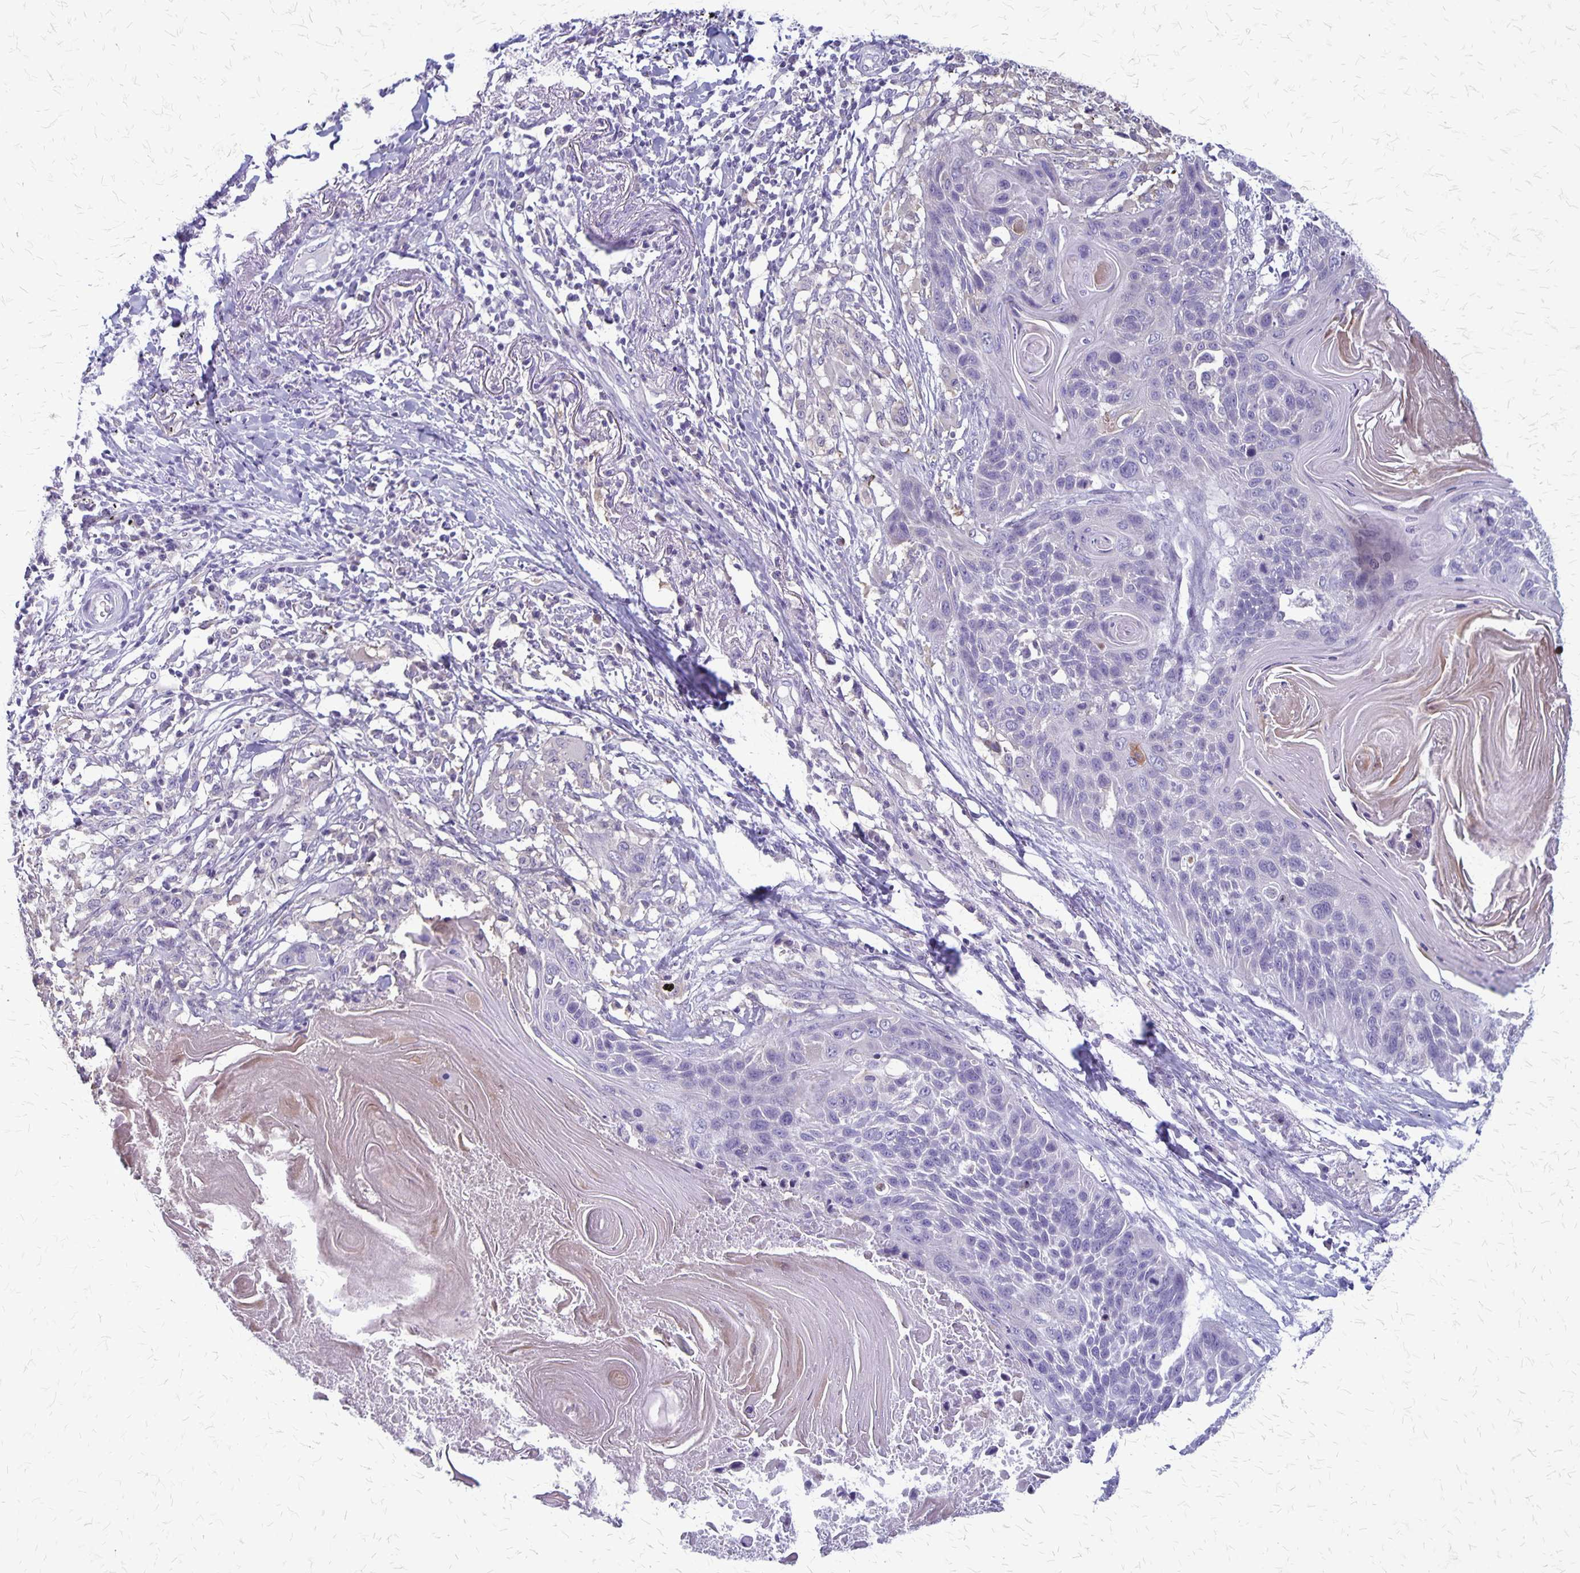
{"staining": {"intensity": "negative", "quantity": "none", "location": "none"}, "tissue": "lung cancer", "cell_type": "Tumor cells", "image_type": "cancer", "snomed": [{"axis": "morphology", "description": "Squamous cell carcinoma, NOS"}, {"axis": "topography", "description": "Lung"}], "caption": "The image reveals no significant staining in tumor cells of lung cancer (squamous cell carcinoma).", "gene": "PLXNB3", "patient": {"sex": "male", "age": 78}}